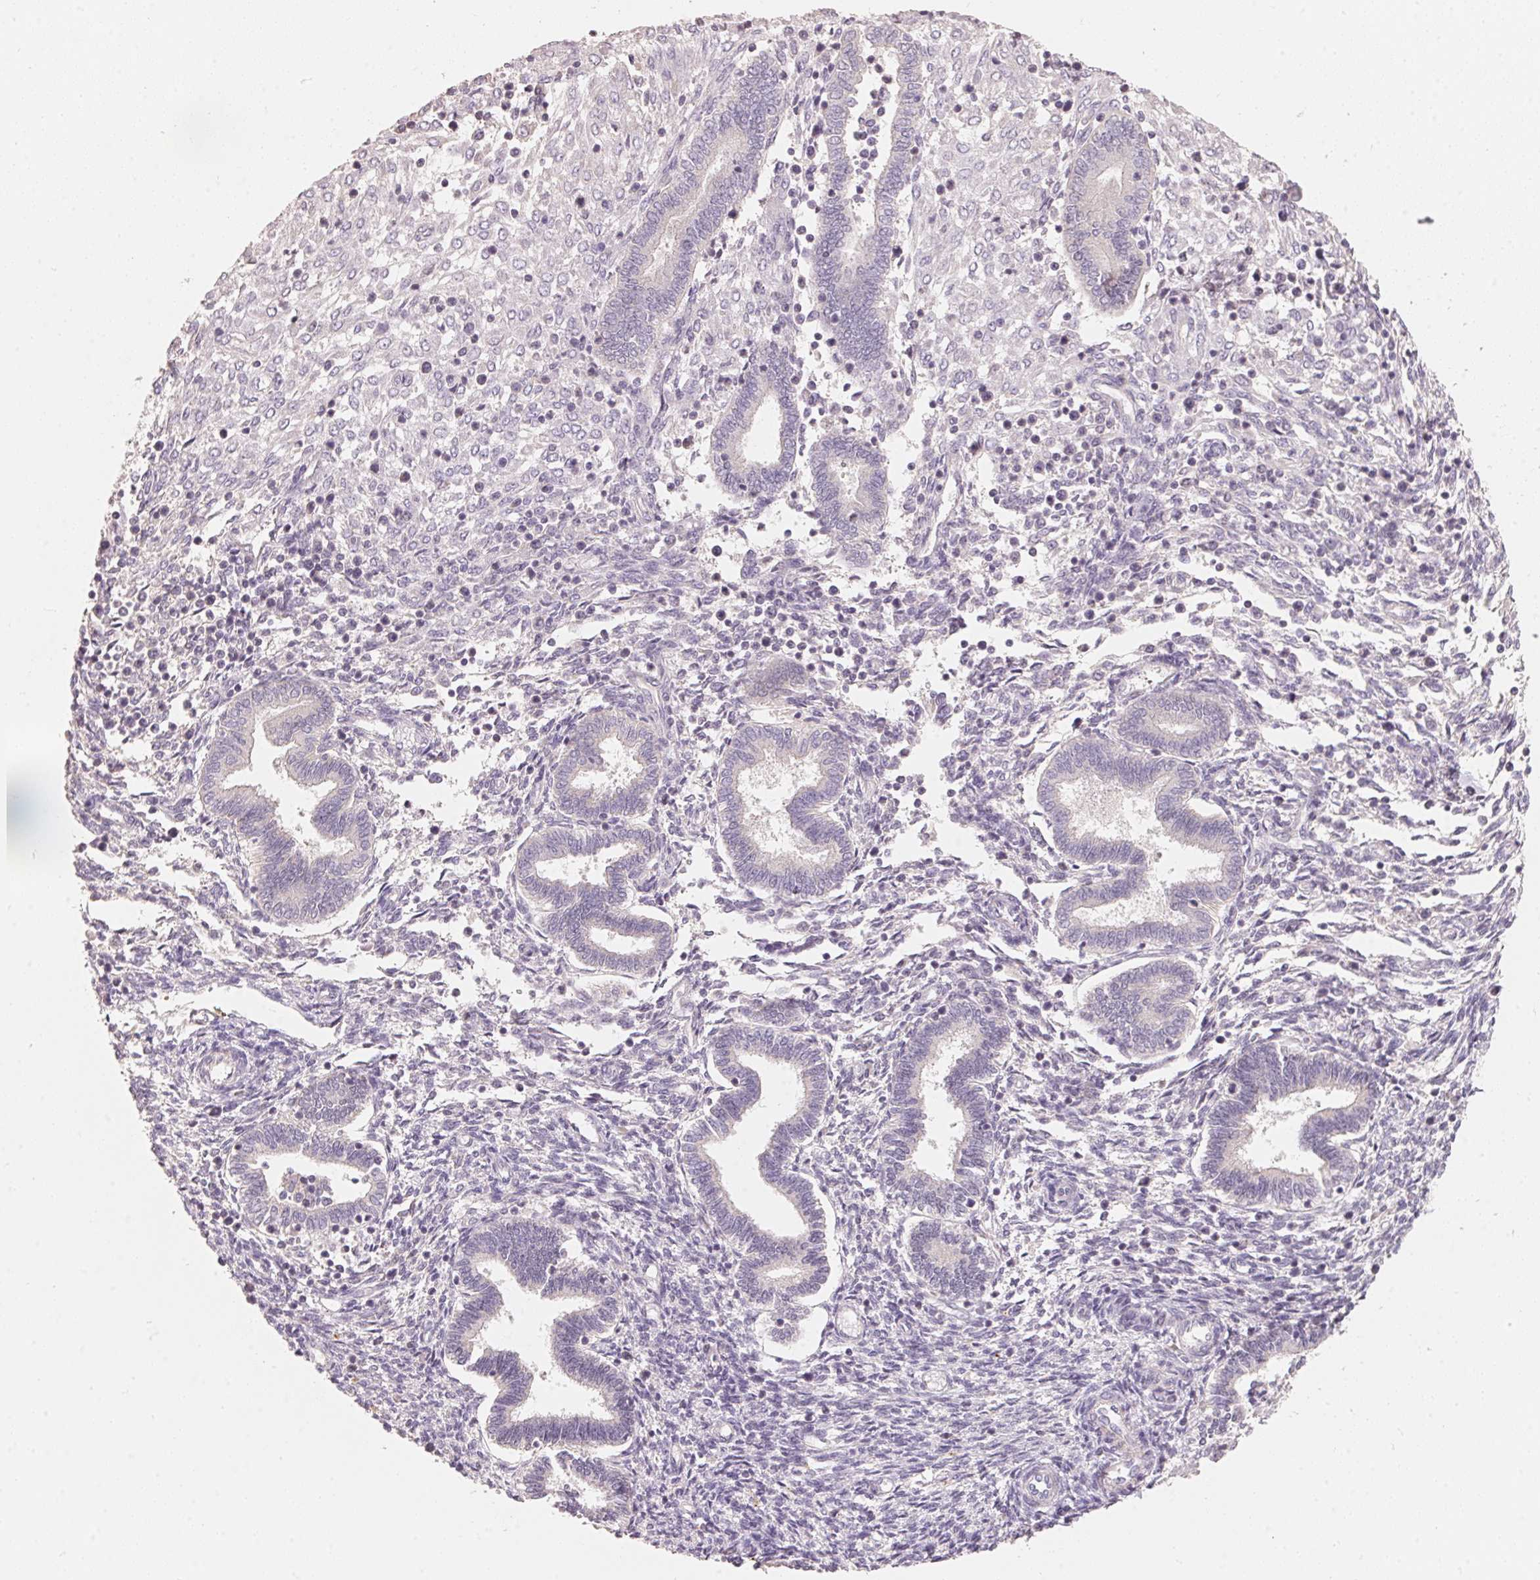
{"staining": {"intensity": "negative", "quantity": "none", "location": "none"}, "tissue": "endometrium", "cell_type": "Cells in endometrial stroma", "image_type": "normal", "snomed": [{"axis": "morphology", "description": "Normal tissue, NOS"}, {"axis": "topography", "description": "Endometrium"}], "caption": "The micrograph exhibits no significant expression in cells in endometrial stroma of endometrium.", "gene": "TP53AIP1", "patient": {"sex": "female", "age": 42}}